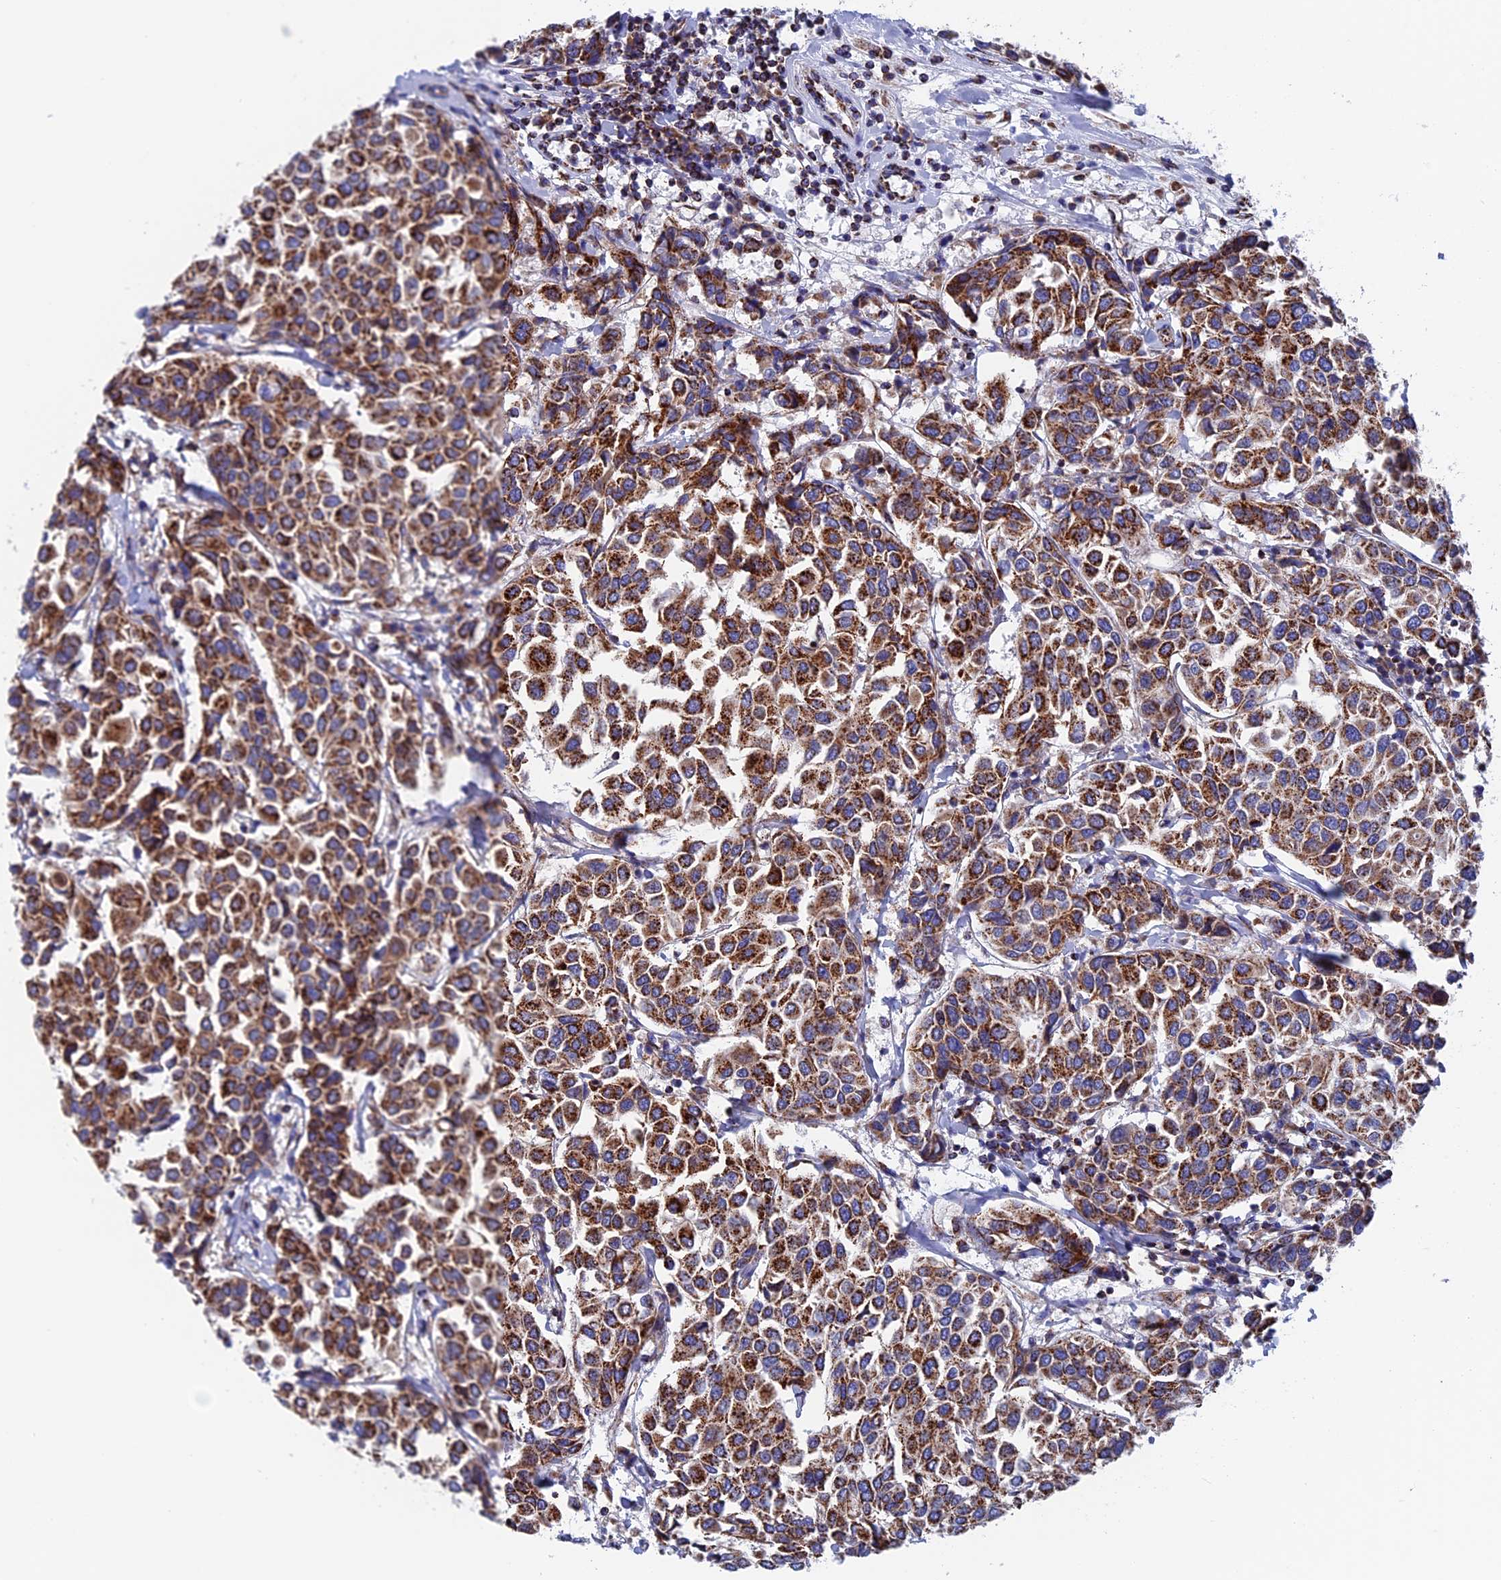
{"staining": {"intensity": "strong", "quantity": ">75%", "location": "cytoplasmic/membranous"}, "tissue": "breast cancer", "cell_type": "Tumor cells", "image_type": "cancer", "snomed": [{"axis": "morphology", "description": "Duct carcinoma"}, {"axis": "topography", "description": "Breast"}], "caption": "Breast cancer (invasive ductal carcinoma) stained with a brown dye reveals strong cytoplasmic/membranous positive expression in about >75% of tumor cells.", "gene": "WDR83", "patient": {"sex": "female", "age": 55}}